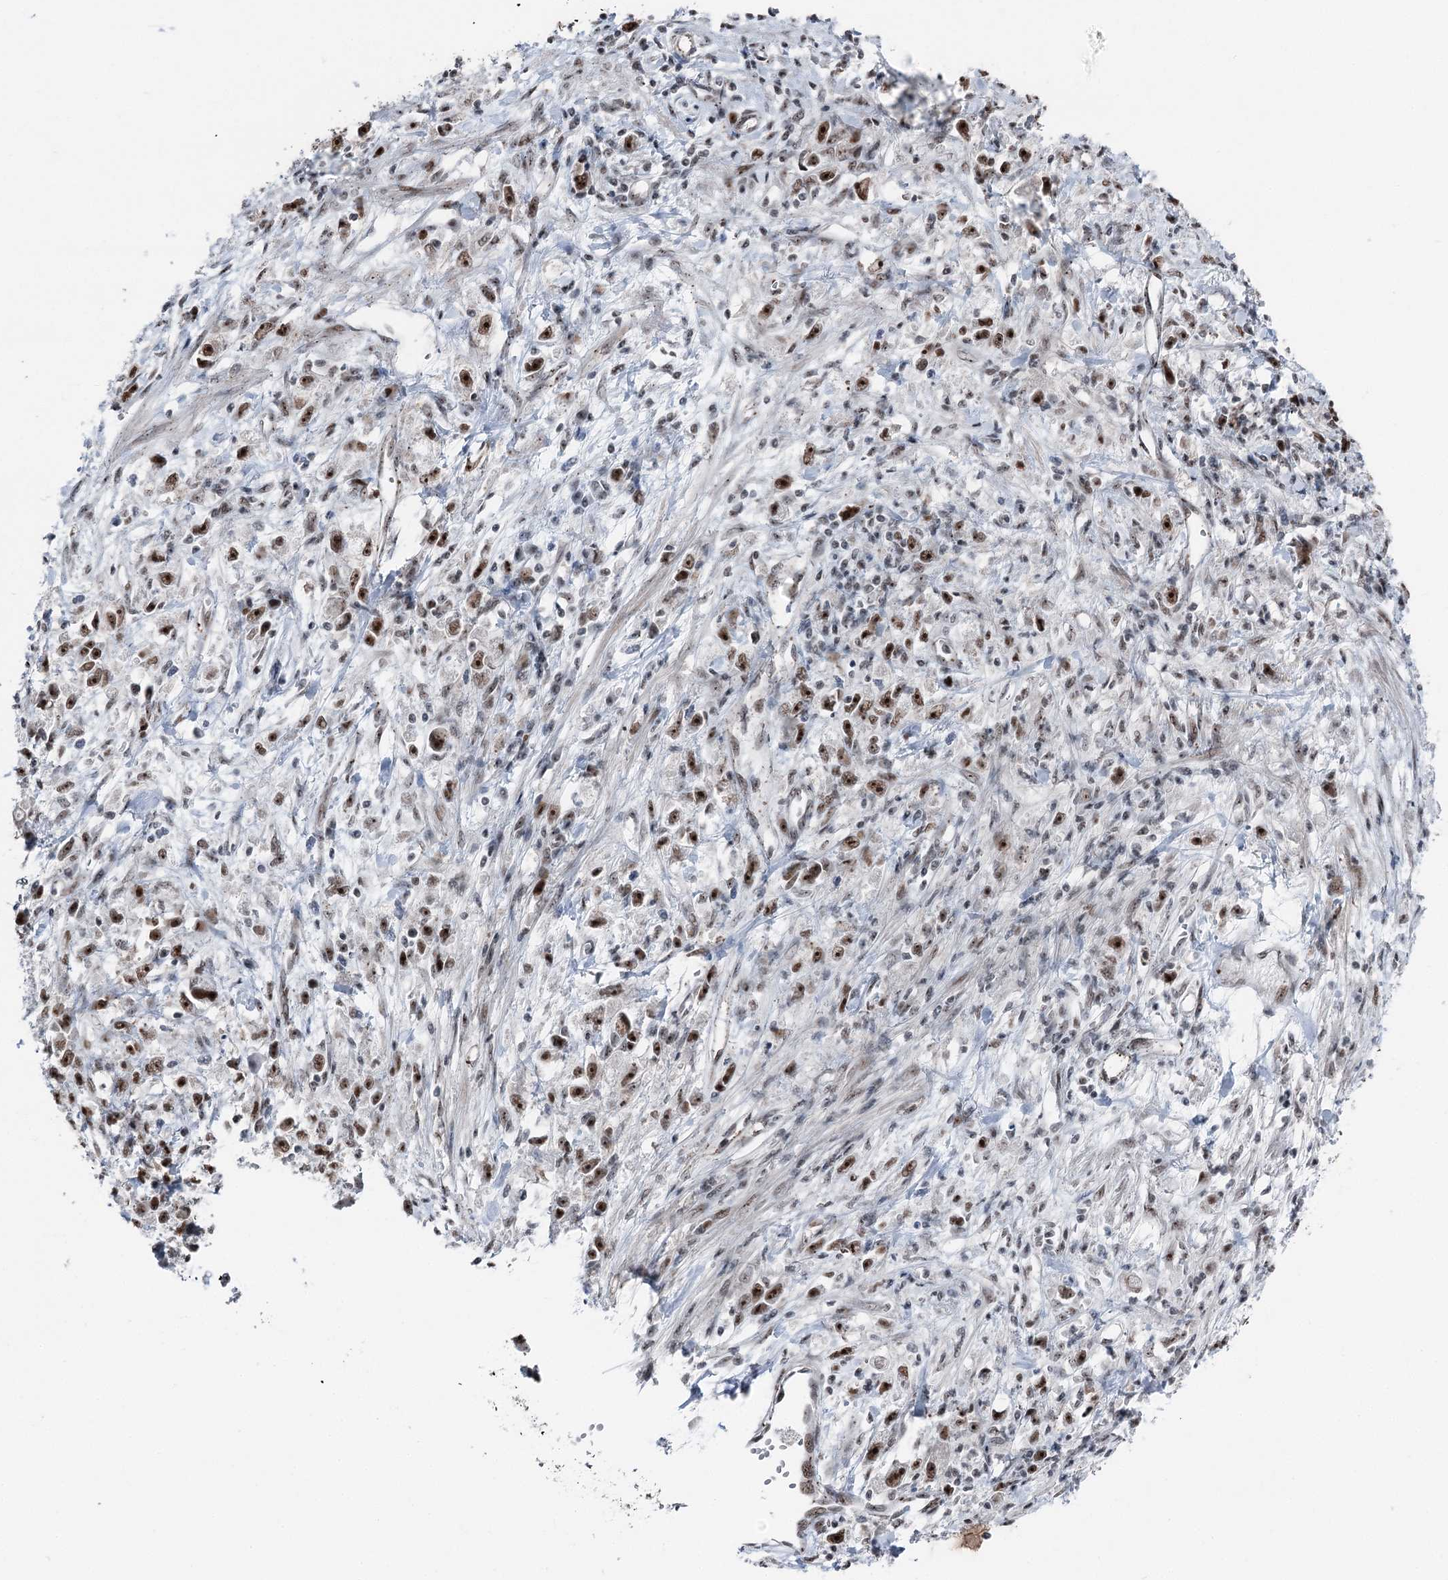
{"staining": {"intensity": "moderate", "quantity": ">75%", "location": "nuclear"}, "tissue": "stomach cancer", "cell_type": "Tumor cells", "image_type": "cancer", "snomed": [{"axis": "morphology", "description": "Adenocarcinoma, NOS"}, {"axis": "topography", "description": "Stomach"}], "caption": "High-power microscopy captured an immunohistochemistry (IHC) micrograph of stomach cancer, revealing moderate nuclear staining in approximately >75% of tumor cells.", "gene": "POLR2H", "patient": {"sex": "female", "age": 59}}